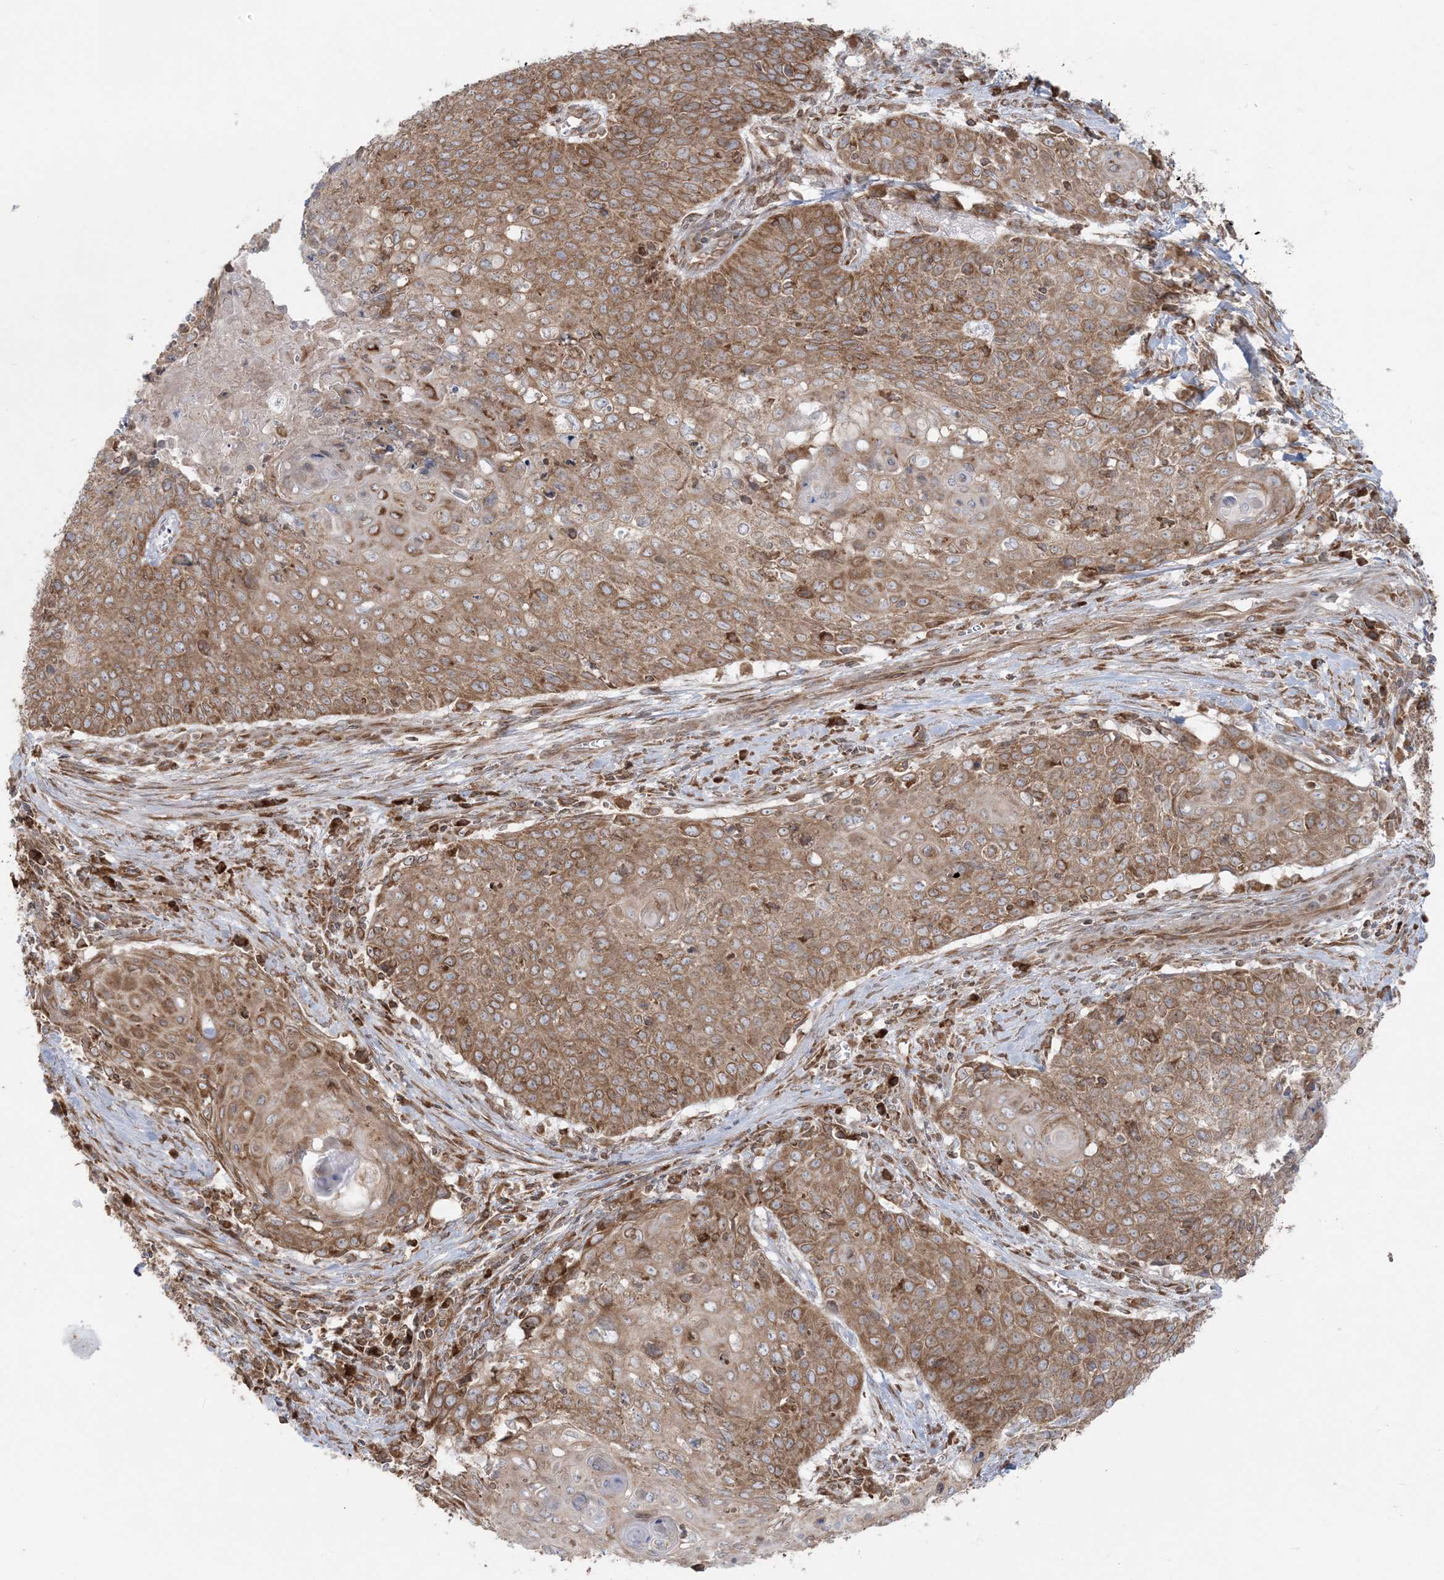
{"staining": {"intensity": "moderate", "quantity": ">75%", "location": "cytoplasmic/membranous"}, "tissue": "cervical cancer", "cell_type": "Tumor cells", "image_type": "cancer", "snomed": [{"axis": "morphology", "description": "Squamous cell carcinoma, NOS"}, {"axis": "topography", "description": "Cervix"}], "caption": "High-magnification brightfield microscopy of squamous cell carcinoma (cervical) stained with DAB (brown) and counterstained with hematoxylin (blue). tumor cells exhibit moderate cytoplasmic/membranous positivity is appreciated in approximately>75% of cells.", "gene": "UBXN4", "patient": {"sex": "female", "age": 39}}